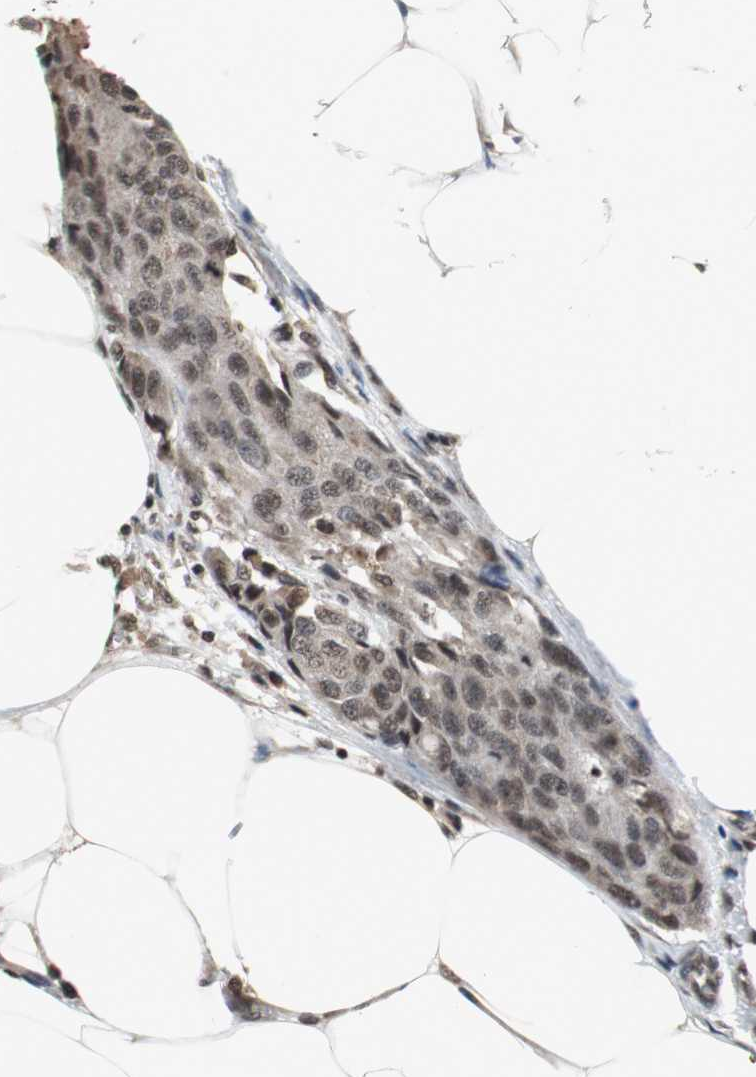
{"staining": {"intensity": "weak", "quantity": "25%-75%", "location": "cytoplasmic/membranous,nuclear"}, "tissue": "breast cancer", "cell_type": "Tumor cells", "image_type": "cancer", "snomed": [{"axis": "morphology", "description": "Duct carcinoma"}, {"axis": "topography", "description": "Breast"}], "caption": "Weak cytoplasmic/membranous and nuclear expression is appreciated in approximately 25%-75% of tumor cells in invasive ductal carcinoma (breast).", "gene": "REST", "patient": {"sex": "female", "age": 80}}